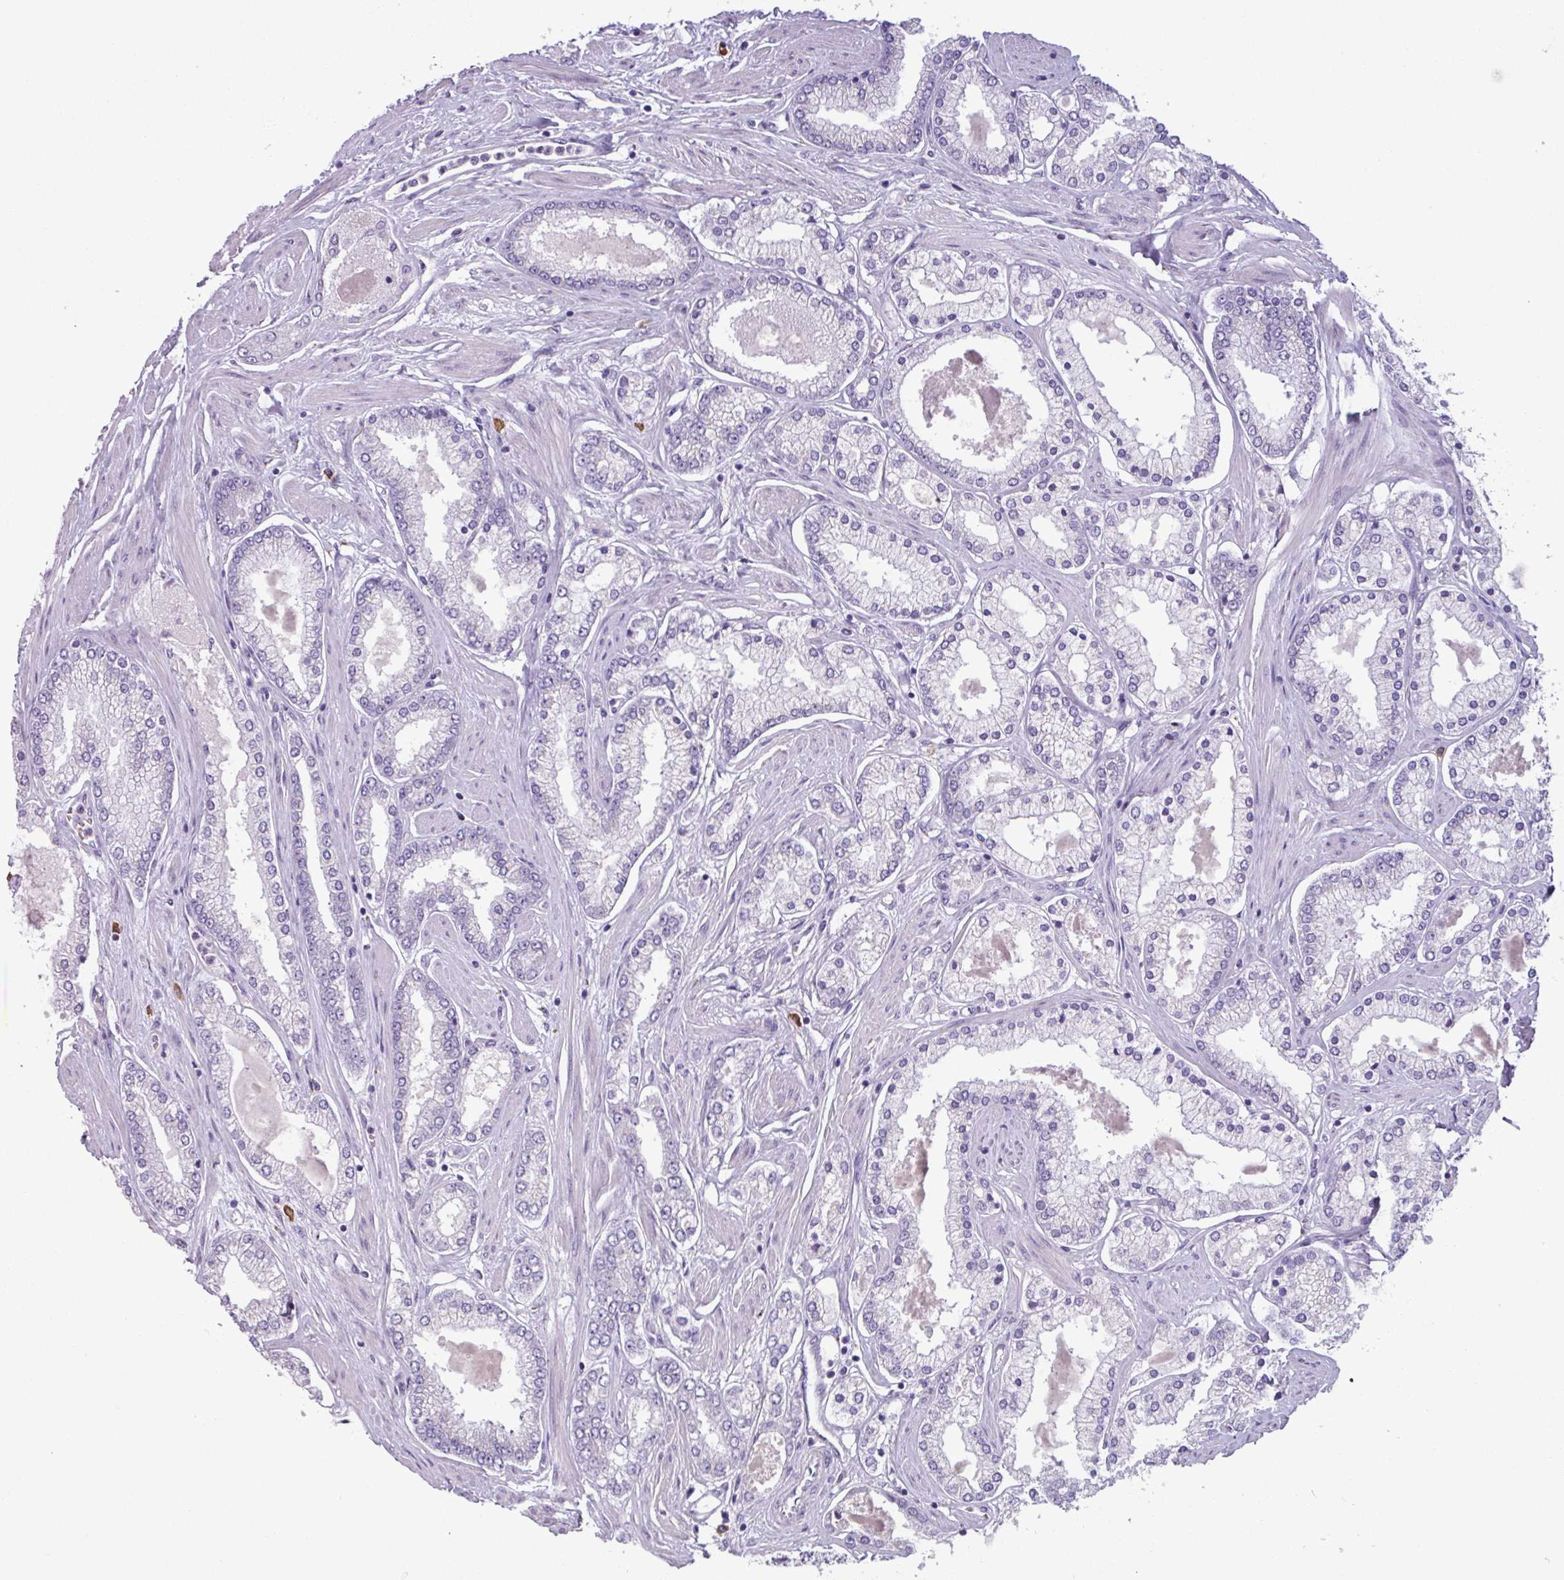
{"staining": {"intensity": "negative", "quantity": "none", "location": "none"}, "tissue": "prostate cancer", "cell_type": "Tumor cells", "image_type": "cancer", "snomed": [{"axis": "morphology", "description": "Adenocarcinoma, Low grade"}, {"axis": "topography", "description": "Prostate"}], "caption": "A high-resolution photomicrograph shows IHC staining of low-grade adenocarcinoma (prostate), which exhibits no significant expression in tumor cells. (Stains: DAB immunohistochemistry with hematoxylin counter stain, Microscopy: brightfield microscopy at high magnification).", "gene": "ADGRE1", "patient": {"sex": "male", "age": 42}}